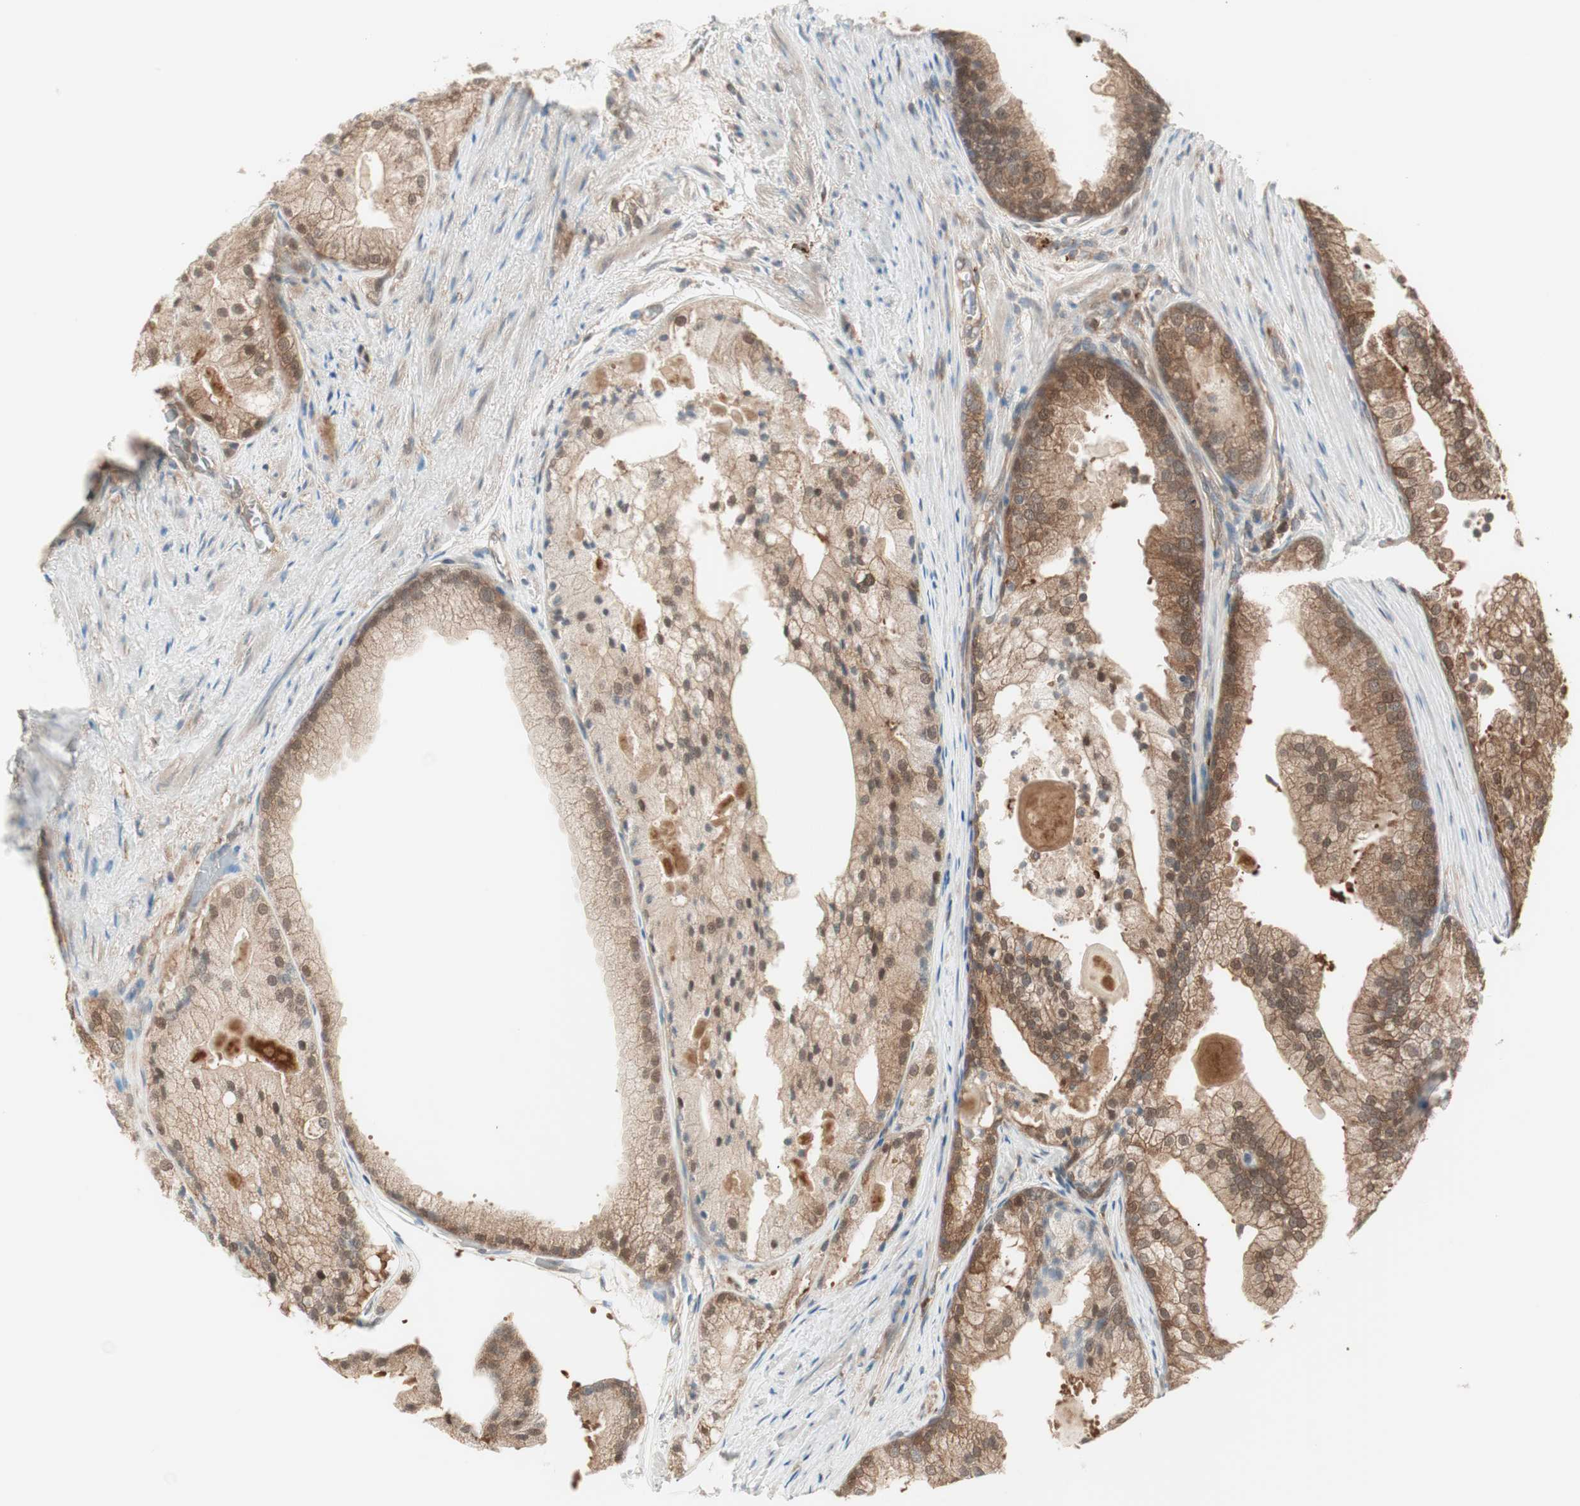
{"staining": {"intensity": "moderate", "quantity": ">75%", "location": "cytoplasmic/membranous,nuclear"}, "tissue": "prostate cancer", "cell_type": "Tumor cells", "image_type": "cancer", "snomed": [{"axis": "morphology", "description": "Adenocarcinoma, Low grade"}, {"axis": "topography", "description": "Prostate"}], "caption": "Prostate adenocarcinoma (low-grade) stained with a protein marker shows moderate staining in tumor cells.", "gene": "GALT", "patient": {"sex": "male", "age": 69}}